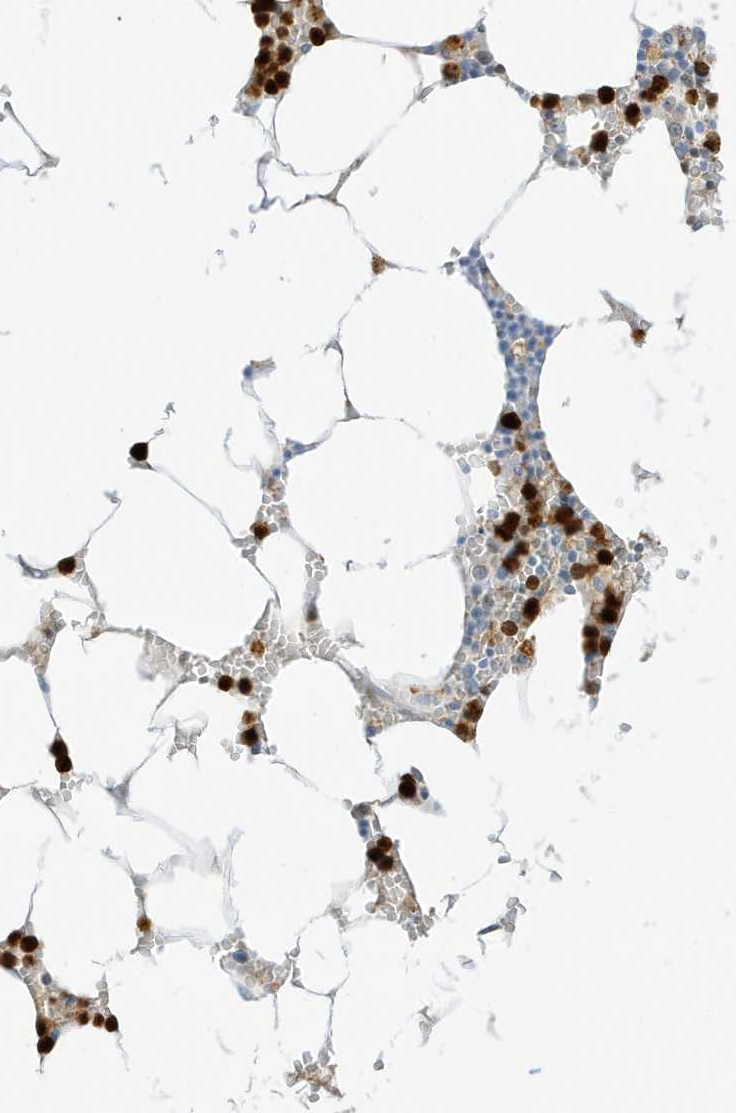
{"staining": {"intensity": "strong", "quantity": "25%-75%", "location": "nuclear"}, "tissue": "bone marrow", "cell_type": "Hematopoietic cells", "image_type": "normal", "snomed": [{"axis": "morphology", "description": "Normal tissue, NOS"}, {"axis": "topography", "description": "Bone marrow"}], "caption": "Bone marrow stained with DAB (3,3'-diaminobenzidine) immunohistochemistry (IHC) exhibits high levels of strong nuclear expression in approximately 25%-75% of hematopoietic cells. The staining was performed using DAB (3,3'-diaminobenzidine), with brown indicating positive protein expression. Nuclei are stained blue with hematoxylin.", "gene": "GCA", "patient": {"sex": "male", "age": 70}}